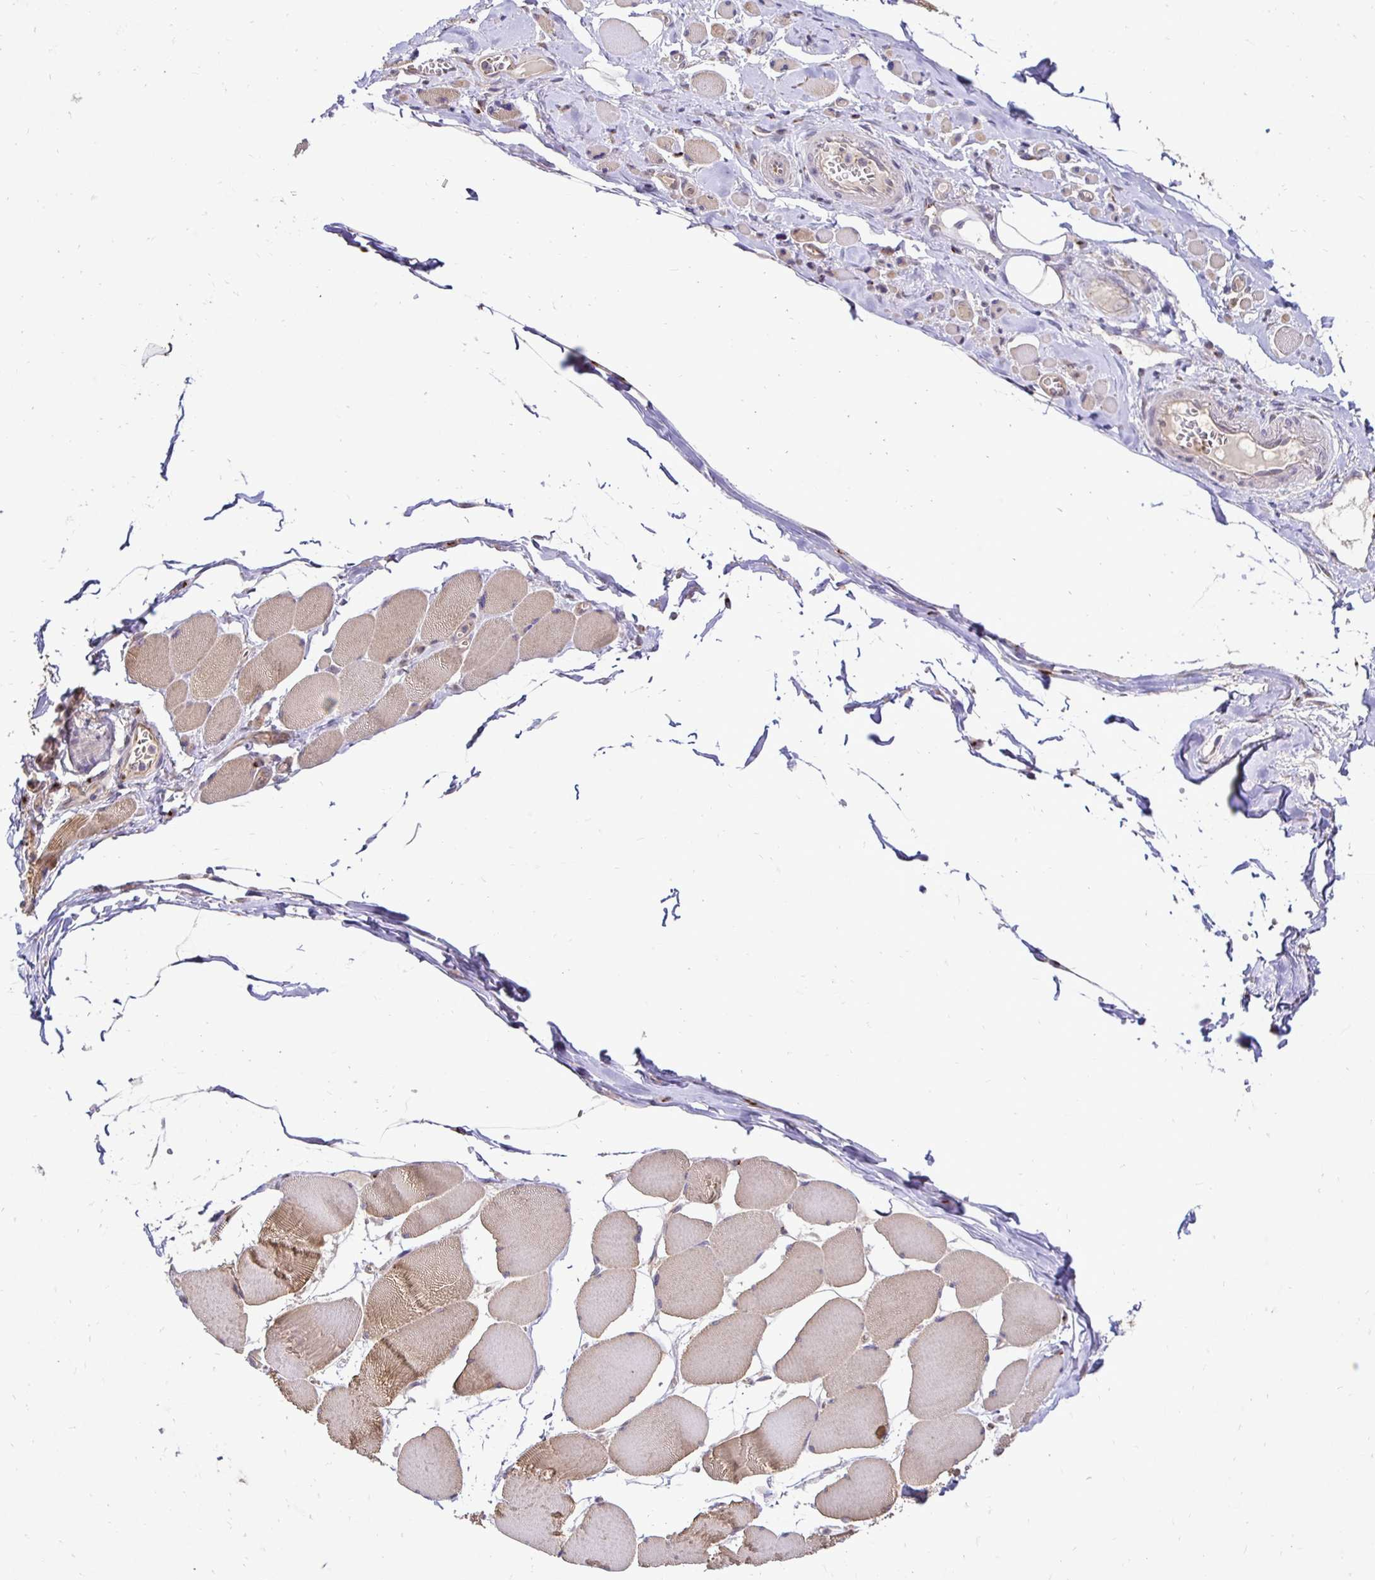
{"staining": {"intensity": "weak", "quantity": "25%-75%", "location": "cytoplasmic/membranous"}, "tissue": "skeletal muscle", "cell_type": "Myocytes", "image_type": "normal", "snomed": [{"axis": "morphology", "description": "Normal tissue, NOS"}, {"axis": "topography", "description": "Skeletal muscle"}], "caption": "Skeletal muscle stained with IHC displays weak cytoplasmic/membranous positivity in about 25%-75% of myocytes.", "gene": "SLC9A1", "patient": {"sex": "female", "age": 75}}